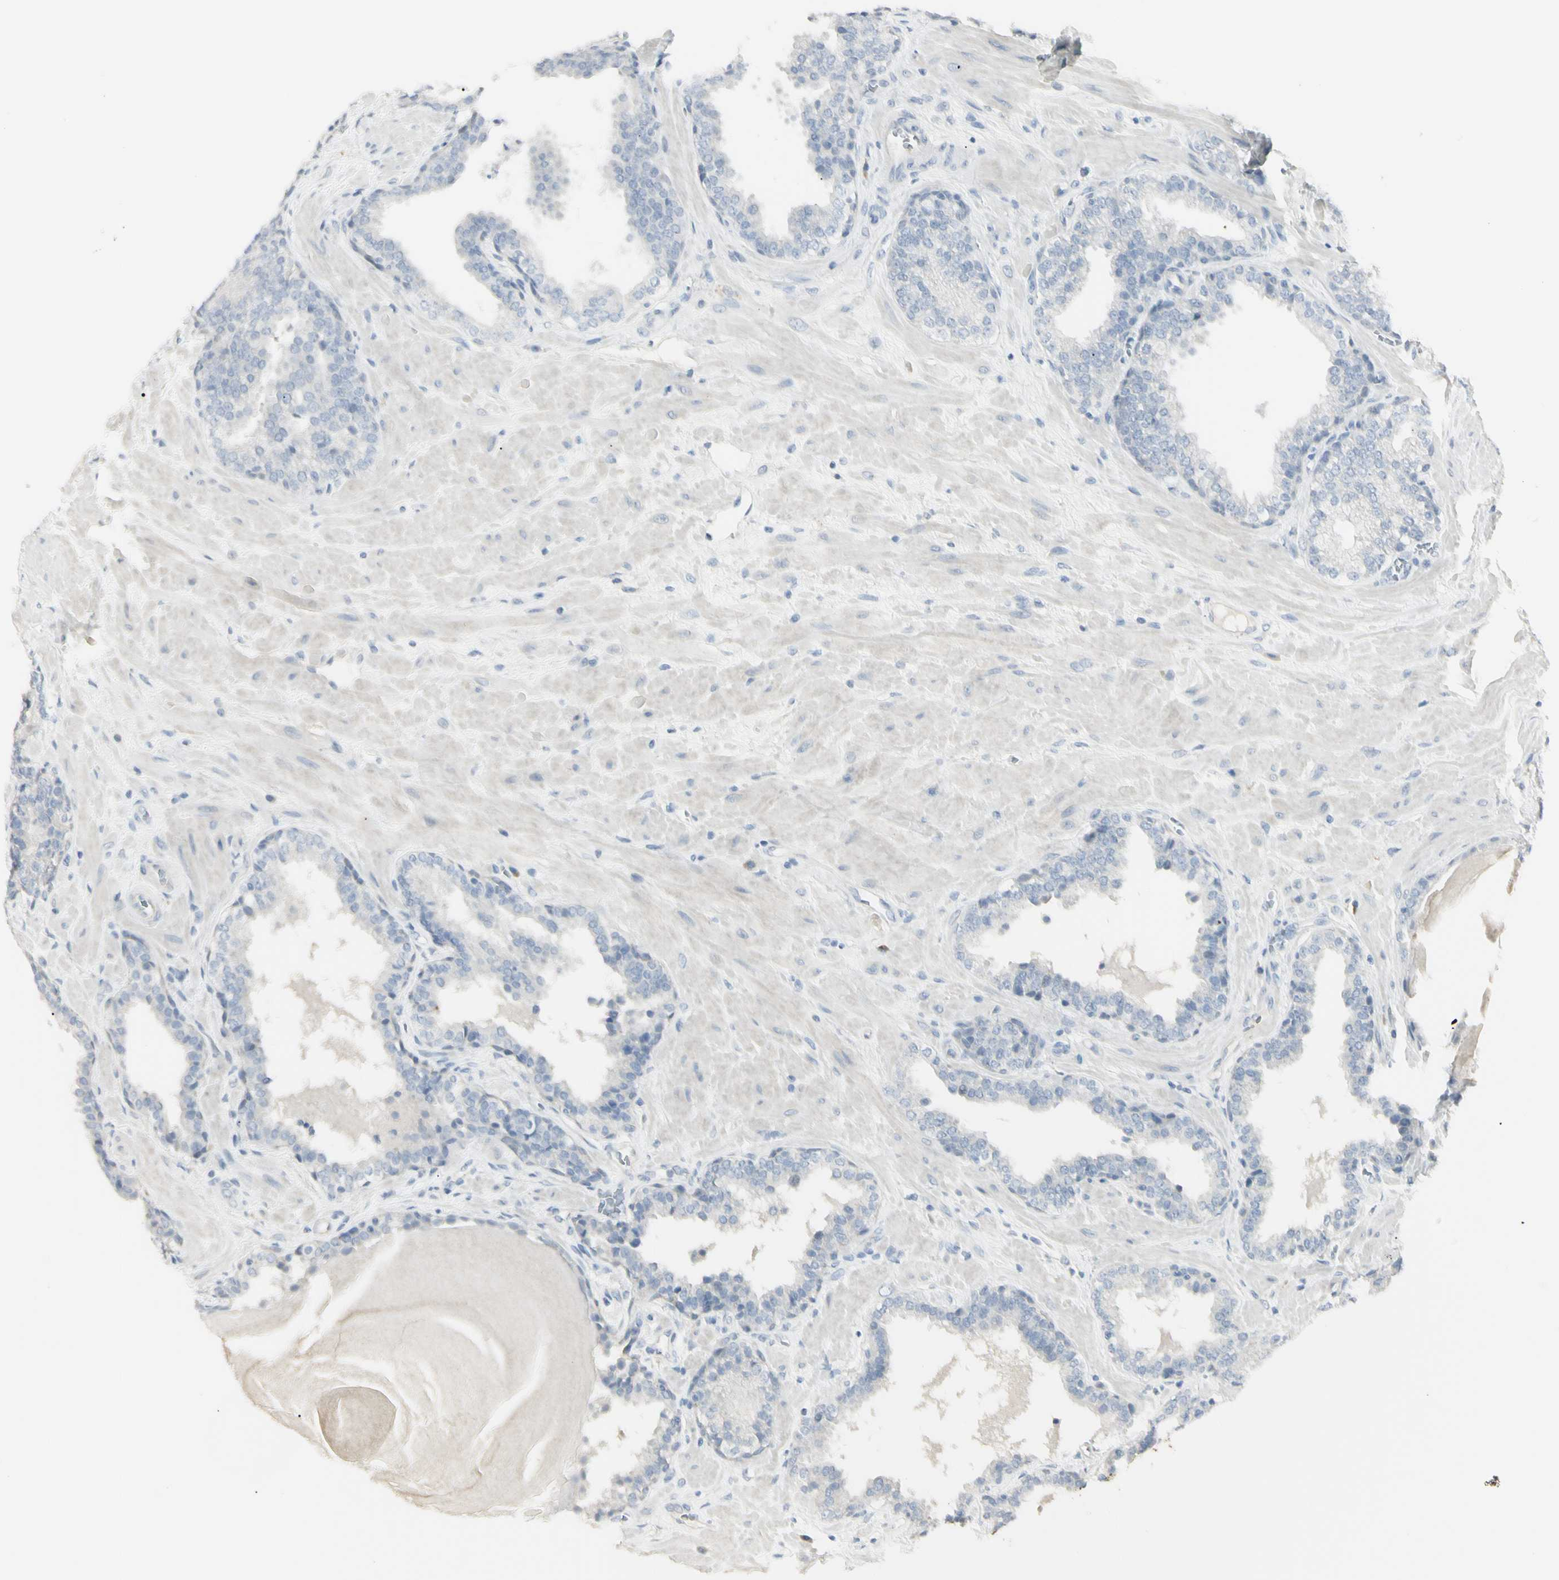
{"staining": {"intensity": "negative", "quantity": "none", "location": "none"}, "tissue": "prostate", "cell_type": "Glandular cells", "image_type": "normal", "snomed": [{"axis": "morphology", "description": "Normal tissue, NOS"}, {"axis": "topography", "description": "Prostate"}], "caption": "This is an immunohistochemistry image of normal human prostate. There is no expression in glandular cells.", "gene": "PIP", "patient": {"sex": "male", "age": 51}}